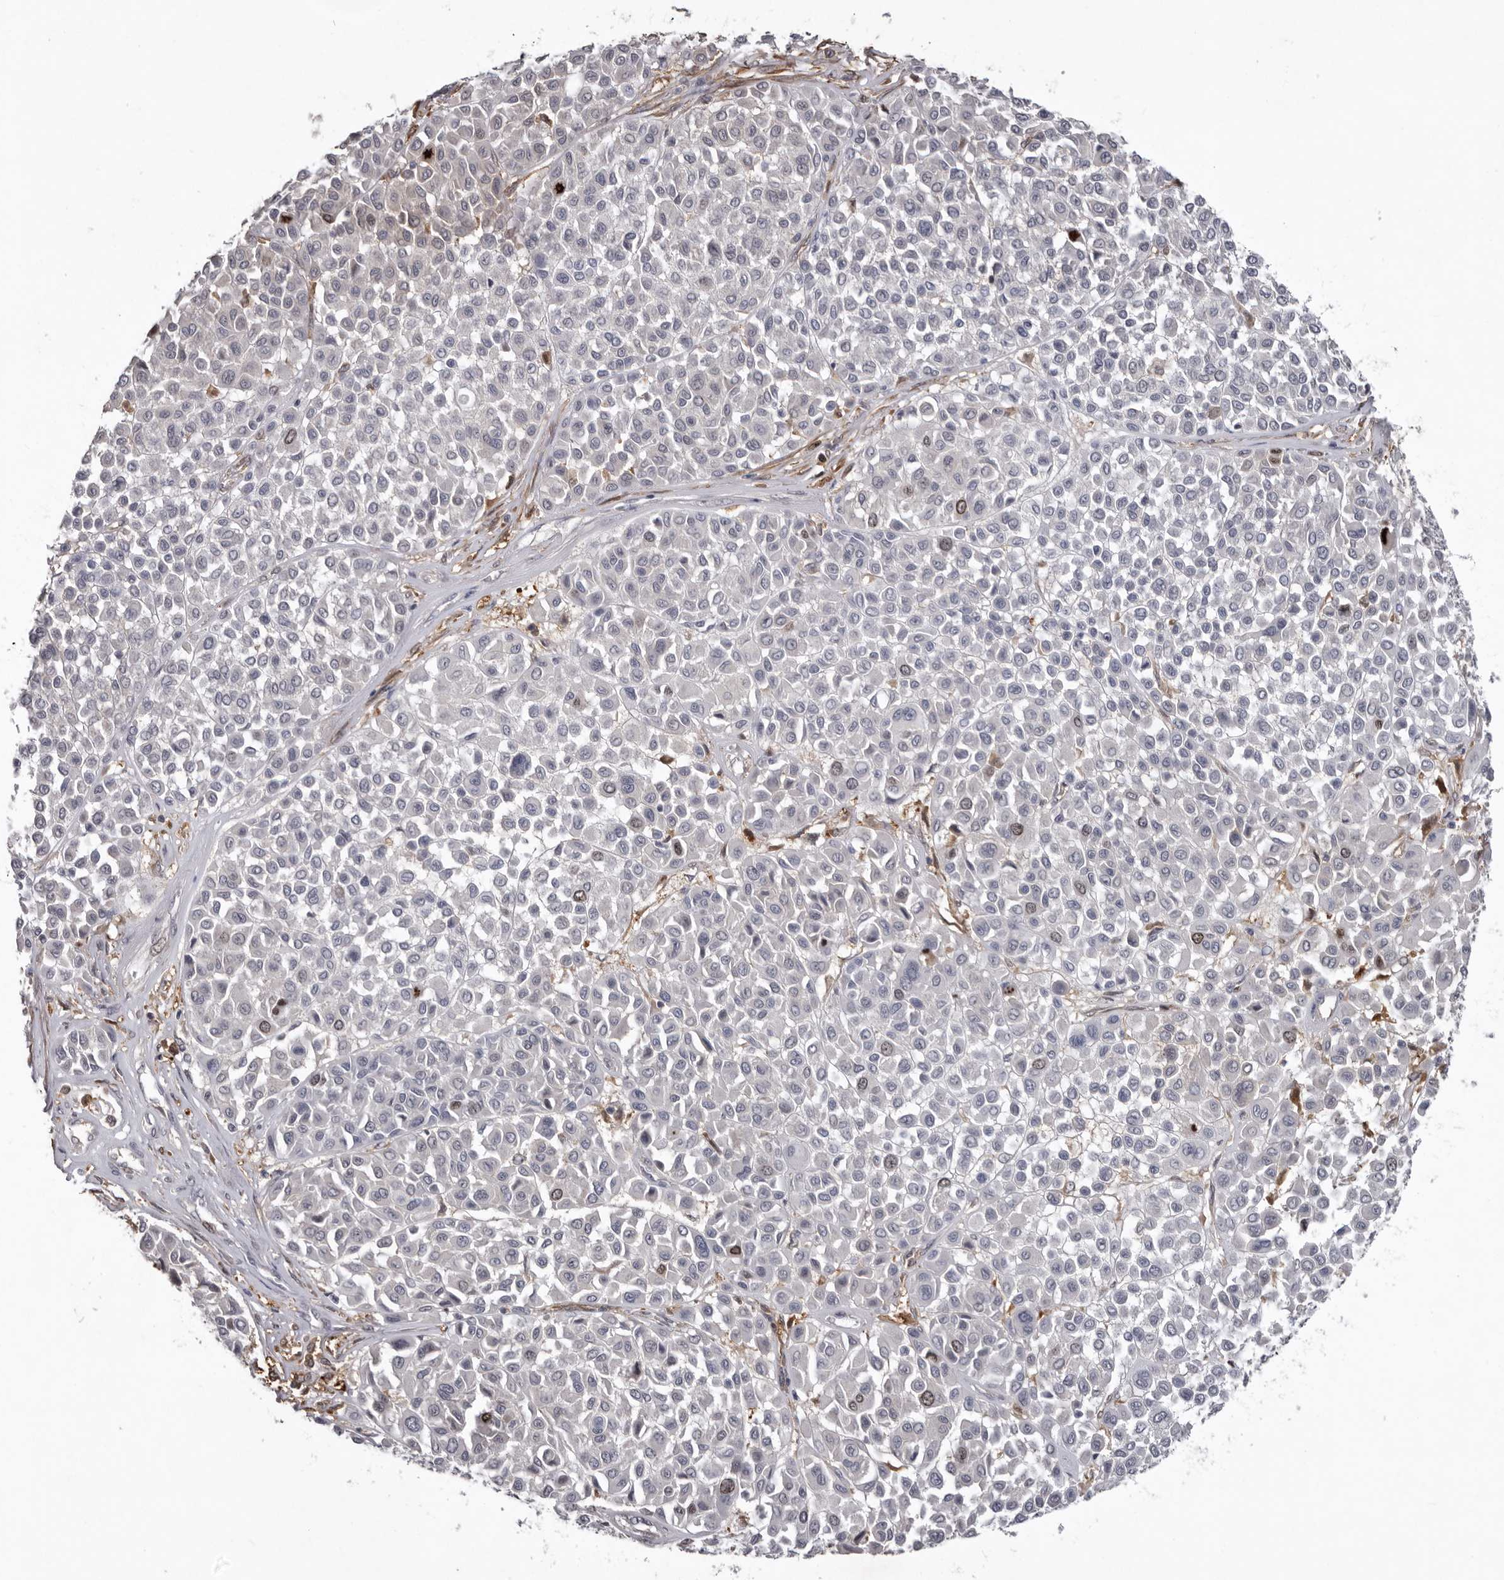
{"staining": {"intensity": "negative", "quantity": "none", "location": "none"}, "tissue": "melanoma", "cell_type": "Tumor cells", "image_type": "cancer", "snomed": [{"axis": "morphology", "description": "Malignant melanoma, Metastatic site"}, {"axis": "topography", "description": "Soft tissue"}], "caption": "The immunohistochemistry (IHC) histopathology image has no significant positivity in tumor cells of malignant melanoma (metastatic site) tissue.", "gene": "CDCA8", "patient": {"sex": "male", "age": 41}}